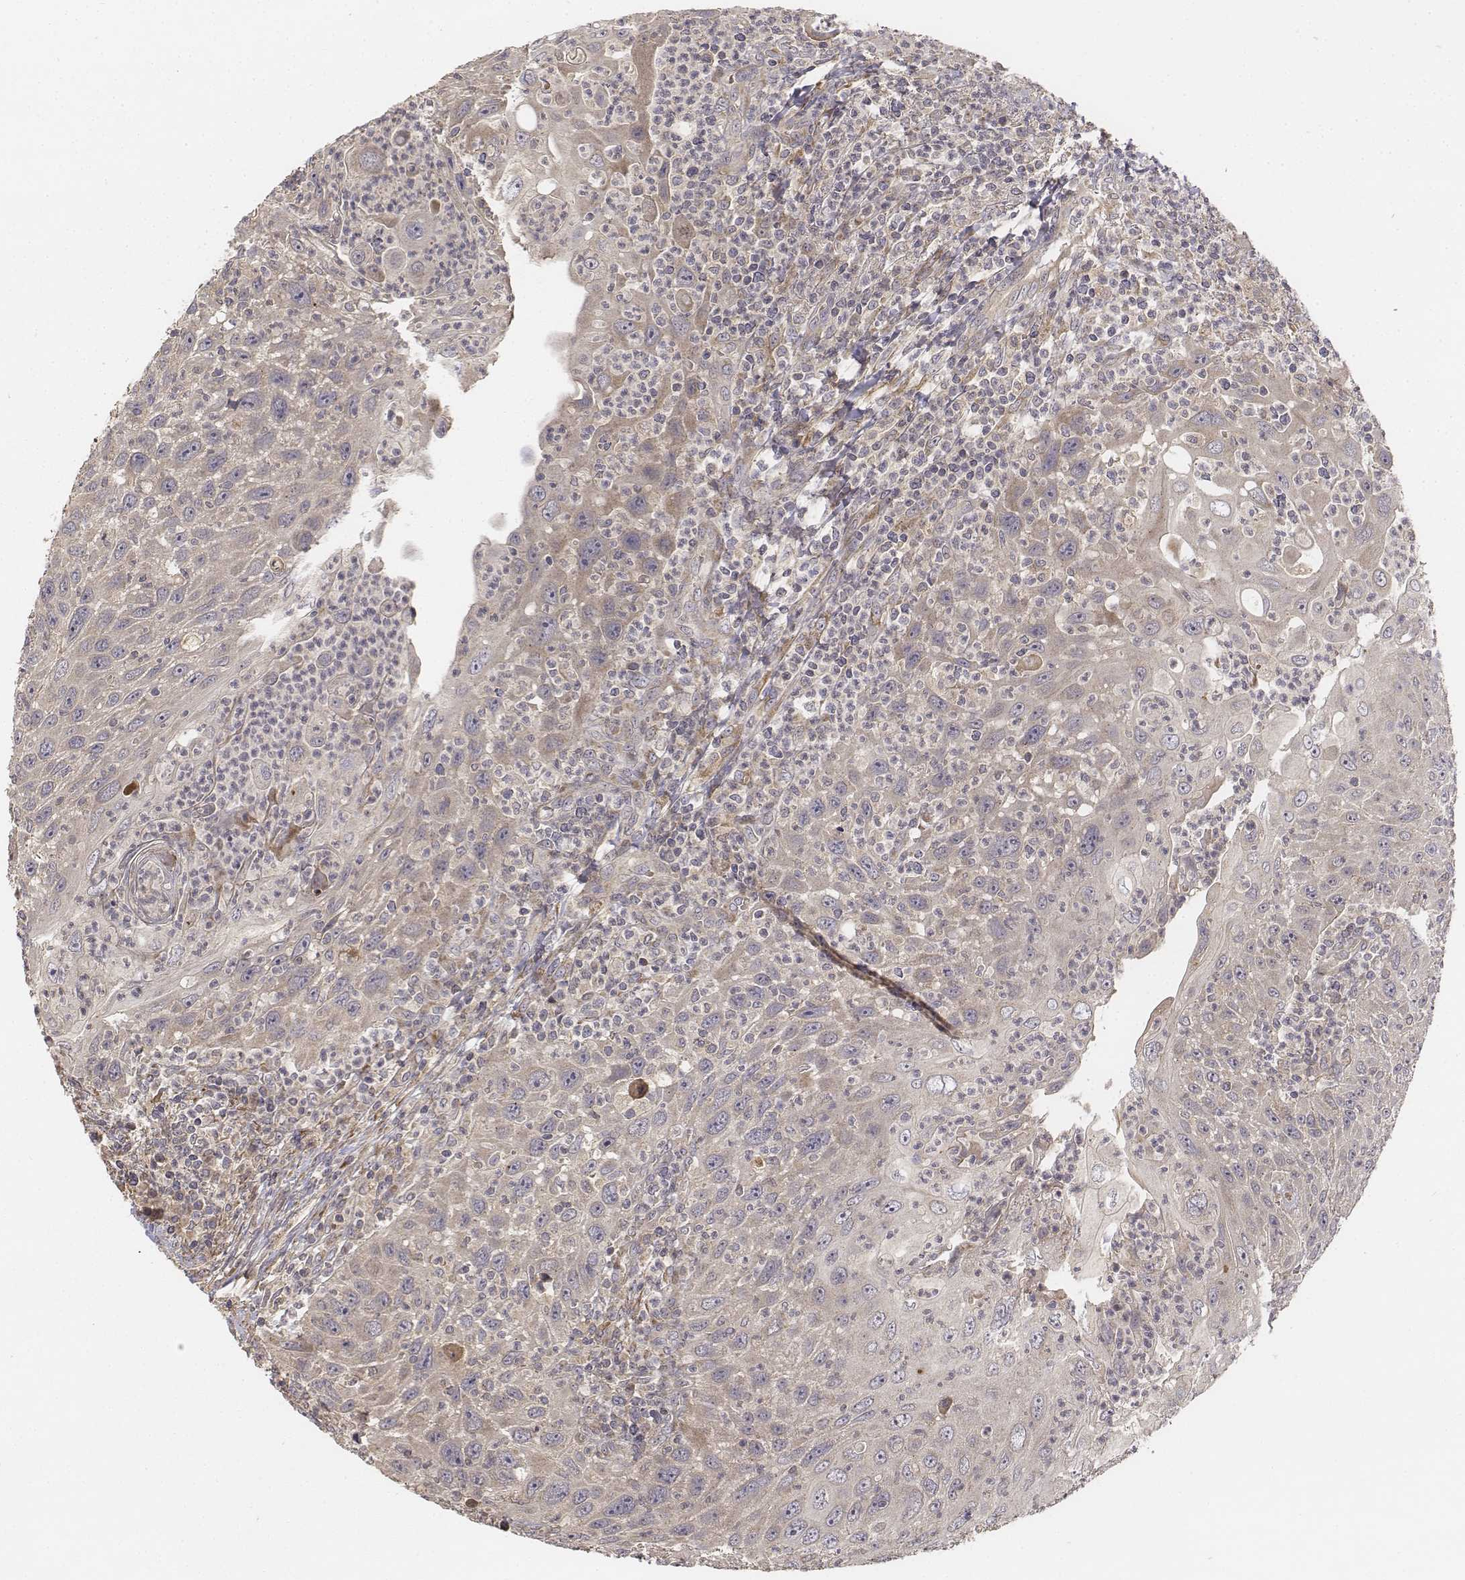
{"staining": {"intensity": "weak", "quantity": "25%-75%", "location": "cytoplasmic/membranous"}, "tissue": "head and neck cancer", "cell_type": "Tumor cells", "image_type": "cancer", "snomed": [{"axis": "morphology", "description": "Squamous cell carcinoma, NOS"}, {"axis": "topography", "description": "Head-Neck"}], "caption": "Head and neck squamous cell carcinoma stained with a brown dye shows weak cytoplasmic/membranous positive positivity in approximately 25%-75% of tumor cells.", "gene": "FBXO21", "patient": {"sex": "male", "age": 69}}